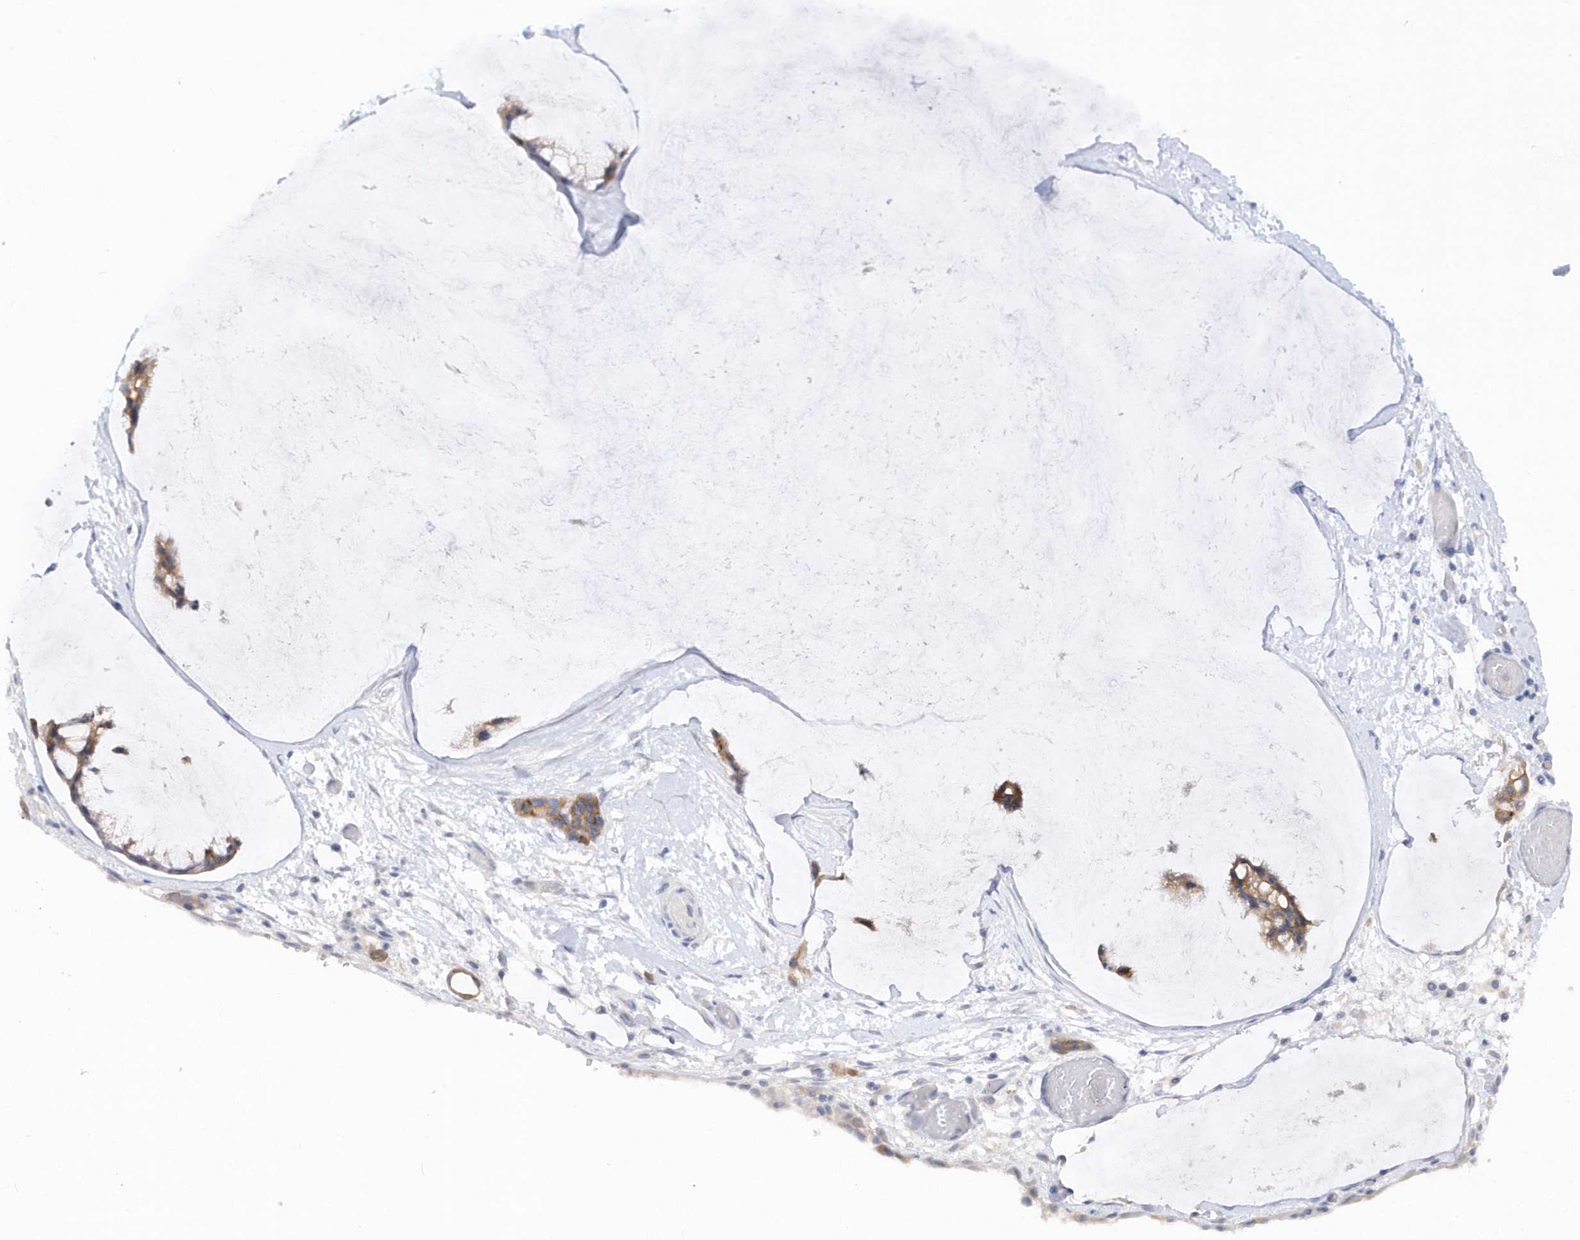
{"staining": {"intensity": "moderate", "quantity": ">75%", "location": "cytoplasmic/membranous"}, "tissue": "ovarian cancer", "cell_type": "Tumor cells", "image_type": "cancer", "snomed": [{"axis": "morphology", "description": "Cystadenocarcinoma, mucinous, NOS"}, {"axis": "topography", "description": "Ovary"}], "caption": "Ovarian cancer was stained to show a protein in brown. There is medium levels of moderate cytoplasmic/membranous staining in approximately >75% of tumor cells.", "gene": "RPE", "patient": {"sex": "female", "age": 39}}